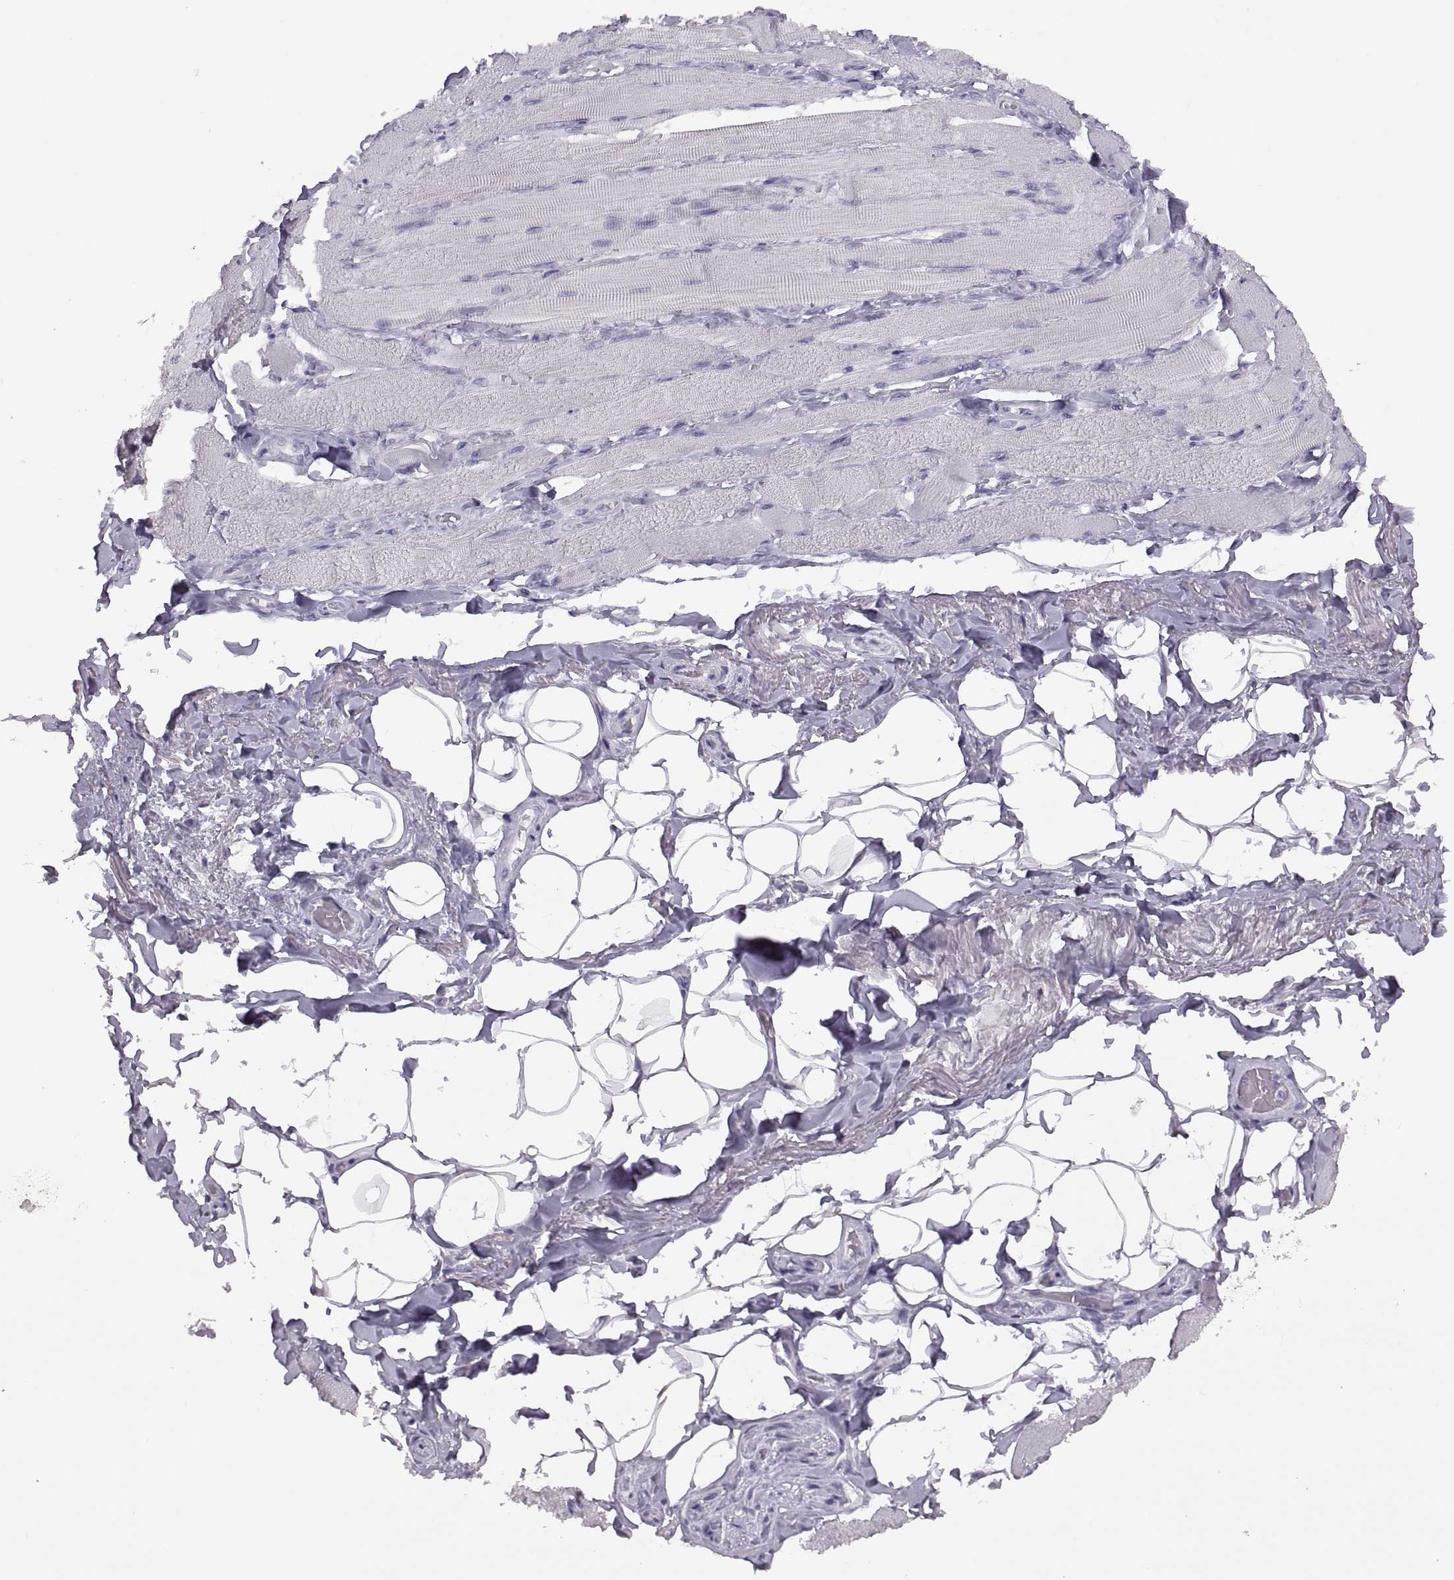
{"staining": {"intensity": "negative", "quantity": "none", "location": "none"}, "tissue": "skeletal muscle", "cell_type": "Myocytes", "image_type": "normal", "snomed": [{"axis": "morphology", "description": "Normal tissue, NOS"}, {"axis": "topography", "description": "Skeletal muscle"}, {"axis": "topography", "description": "Anal"}, {"axis": "topography", "description": "Peripheral nerve tissue"}], "caption": "An immunohistochemistry (IHC) photomicrograph of benign skeletal muscle is shown. There is no staining in myocytes of skeletal muscle. (DAB IHC, high magnification).", "gene": "RDM1", "patient": {"sex": "male", "age": 53}}